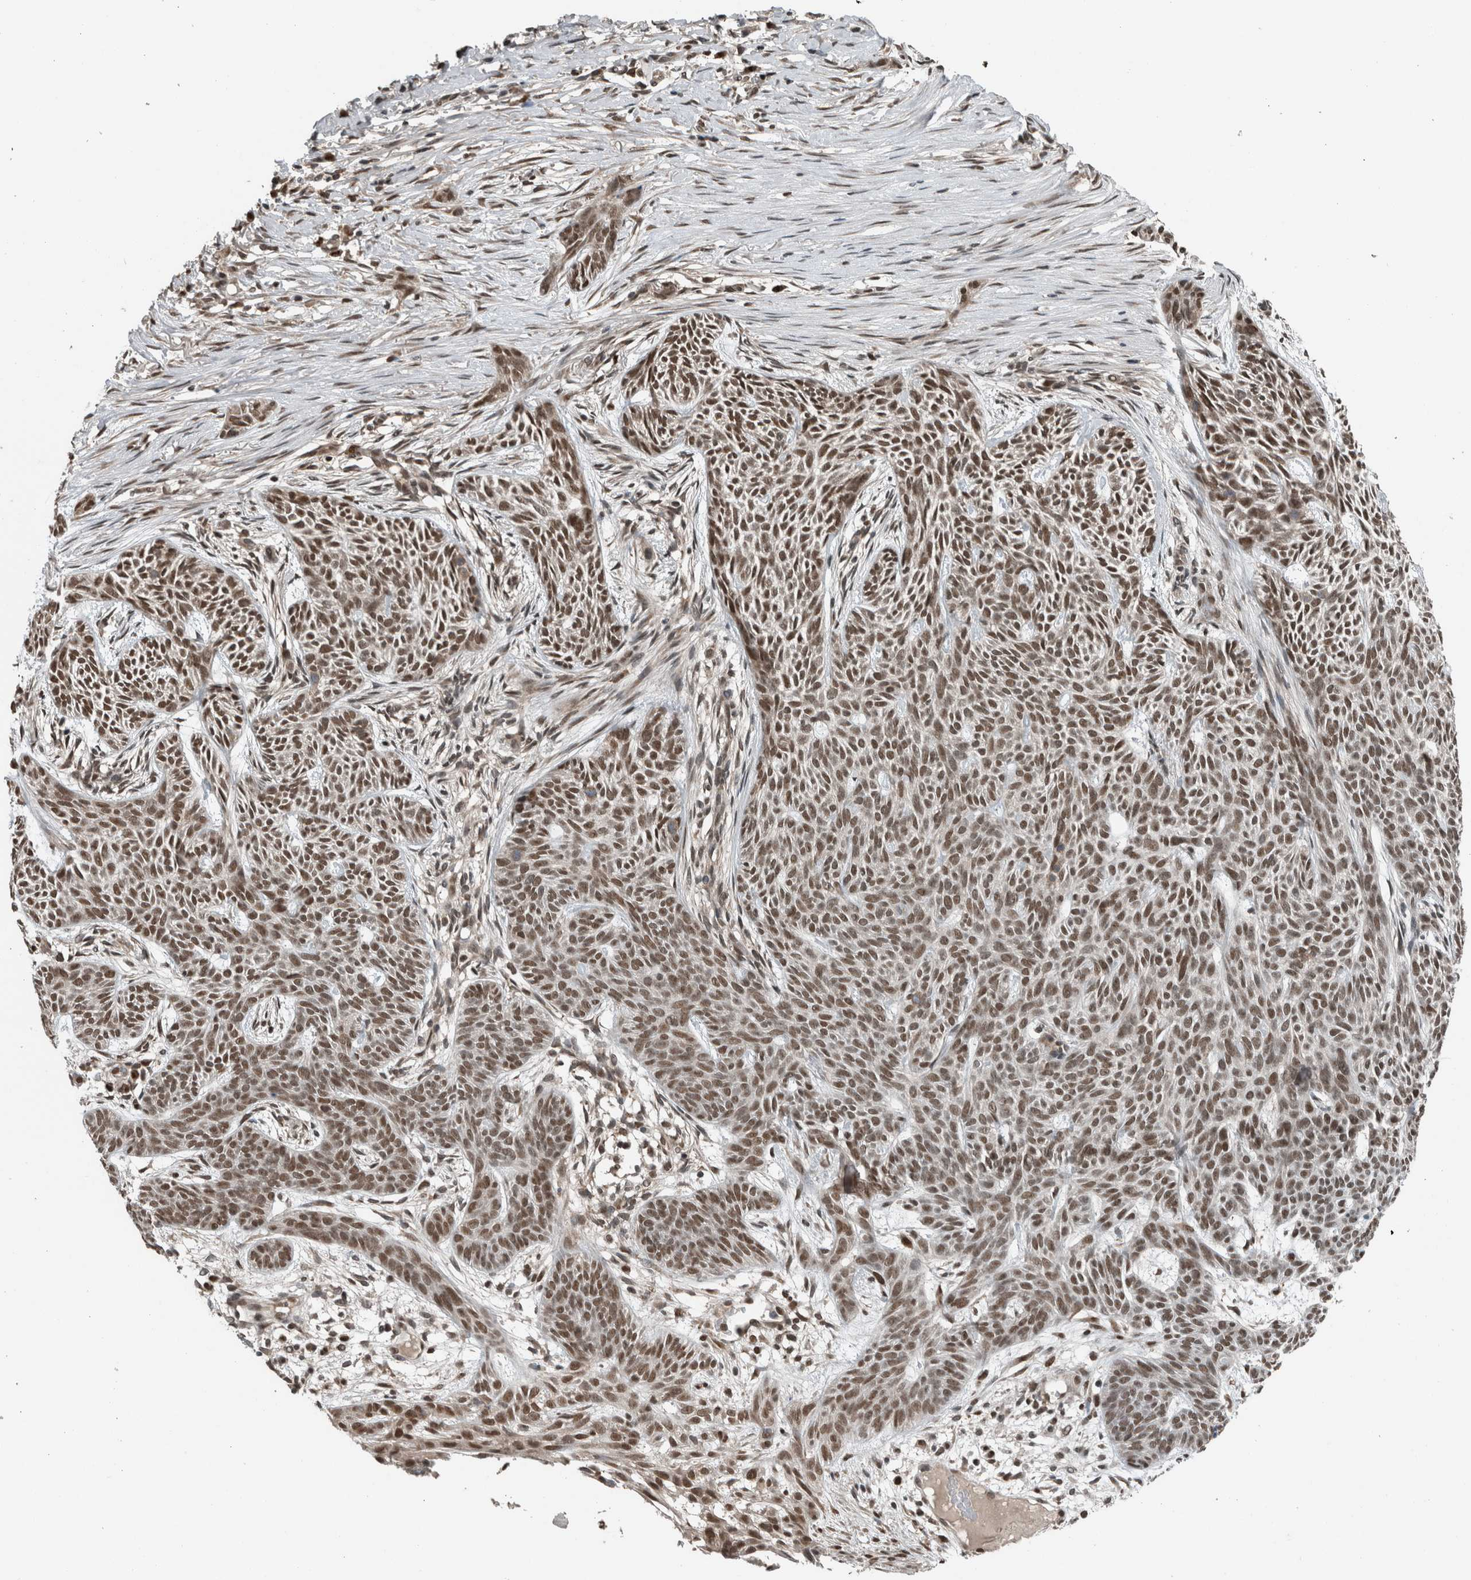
{"staining": {"intensity": "moderate", "quantity": ">75%", "location": "nuclear"}, "tissue": "skin cancer", "cell_type": "Tumor cells", "image_type": "cancer", "snomed": [{"axis": "morphology", "description": "Basal cell carcinoma"}, {"axis": "topography", "description": "Skin"}], "caption": "A medium amount of moderate nuclear staining is identified in about >75% of tumor cells in skin basal cell carcinoma tissue. (DAB IHC, brown staining for protein, blue staining for nuclei).", "gene": "SPAG7", "patient": {"sex": "female", "age": 59}}